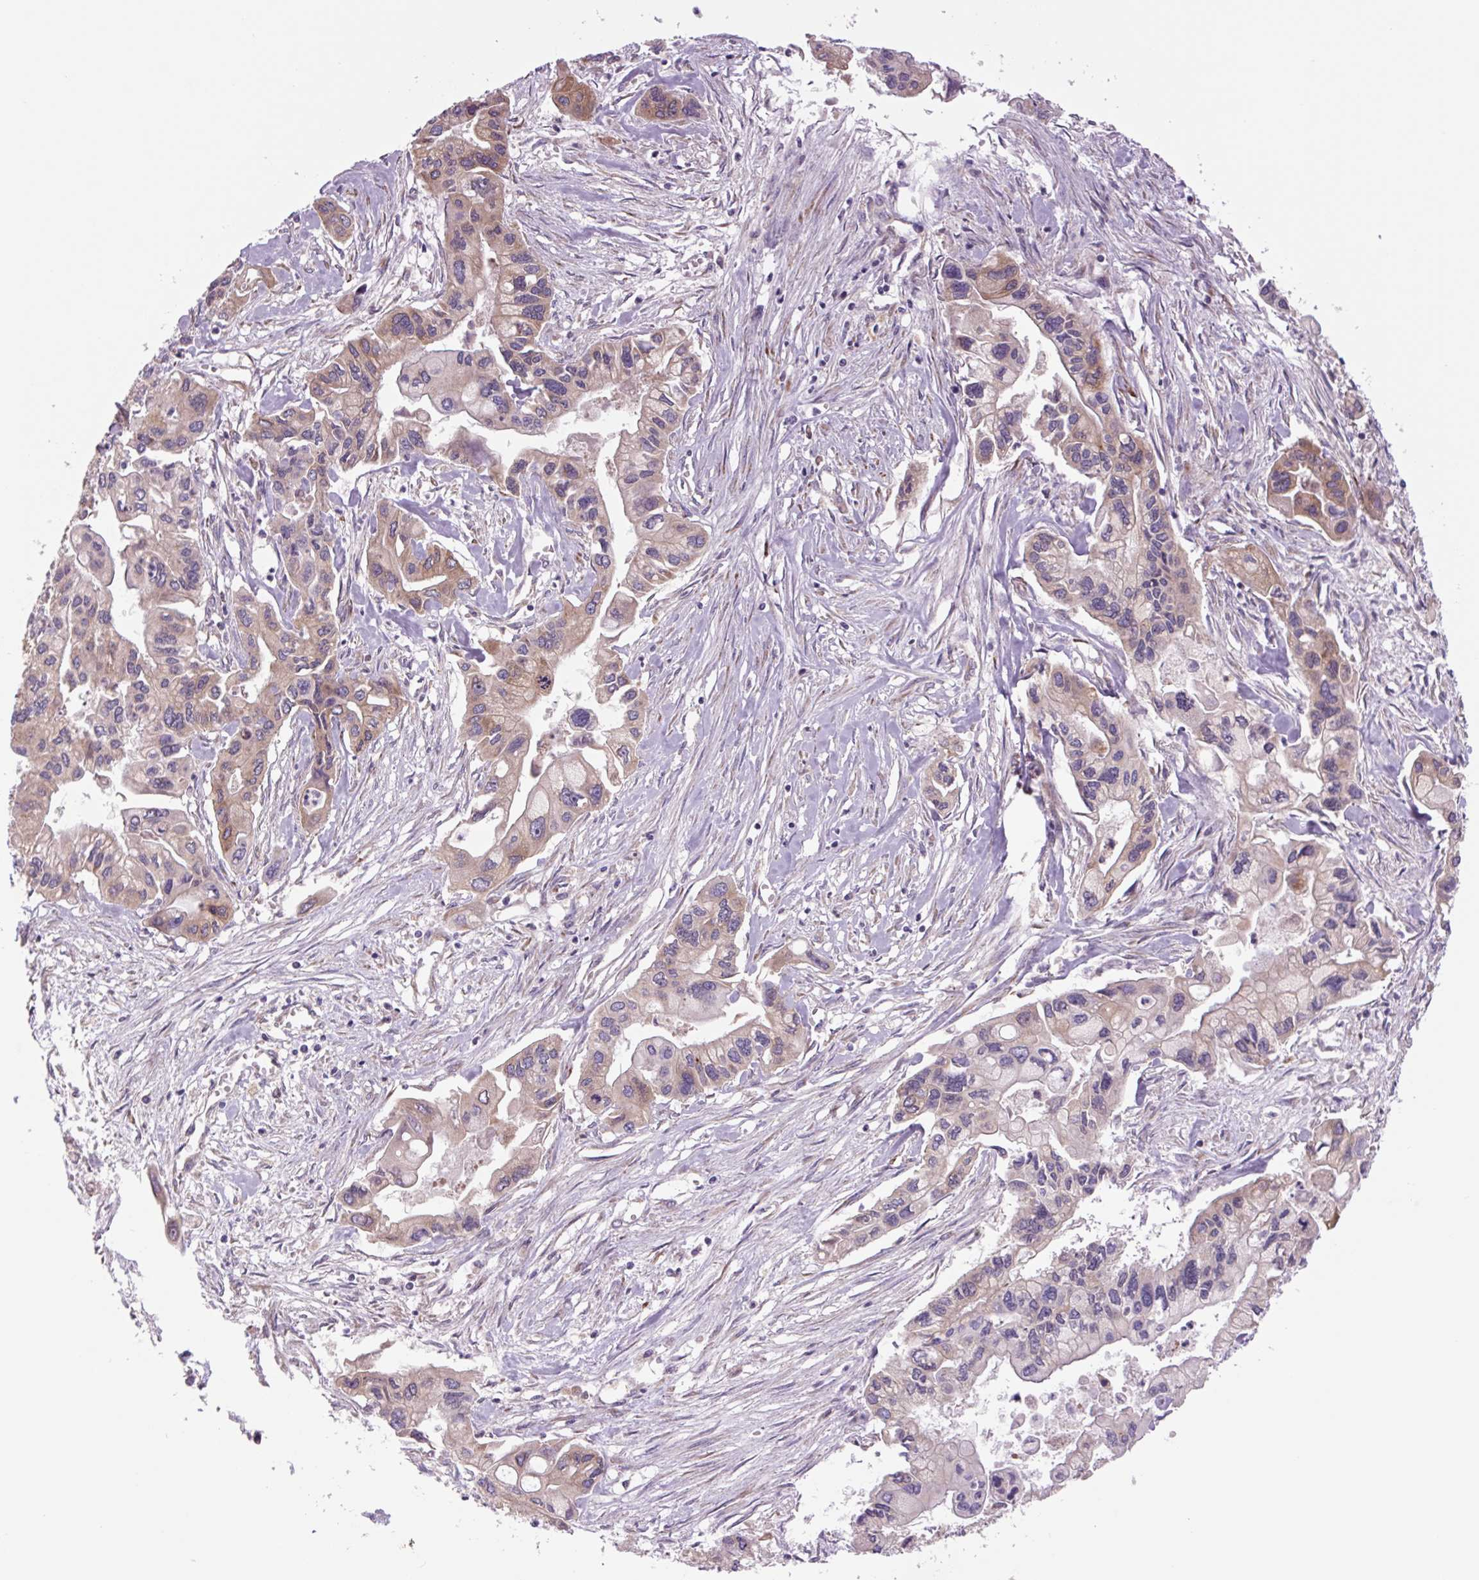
{"staining": {"intensity": "weak", "quantity": "25%-75%", "location": "cytoplasmic/membranous"}, "tissue": "pancreatic cancer", "cell_type": "Tumor cells", "image_type": "cancer", "snomed": [{"axis": "morphology", "description": "Adenocarcinoma, NOS"}, {"axis": "topography", "description": "Pancreas"}], "caption": "This is an image of immunohistochemistry staining of adenocarcinoma (pancreatic), which shows weak expression in the cytoplasmic/membranous of tumor cells.", "gene": "PLA2G4A", "patient": {"sex": "male", "age": 62}}